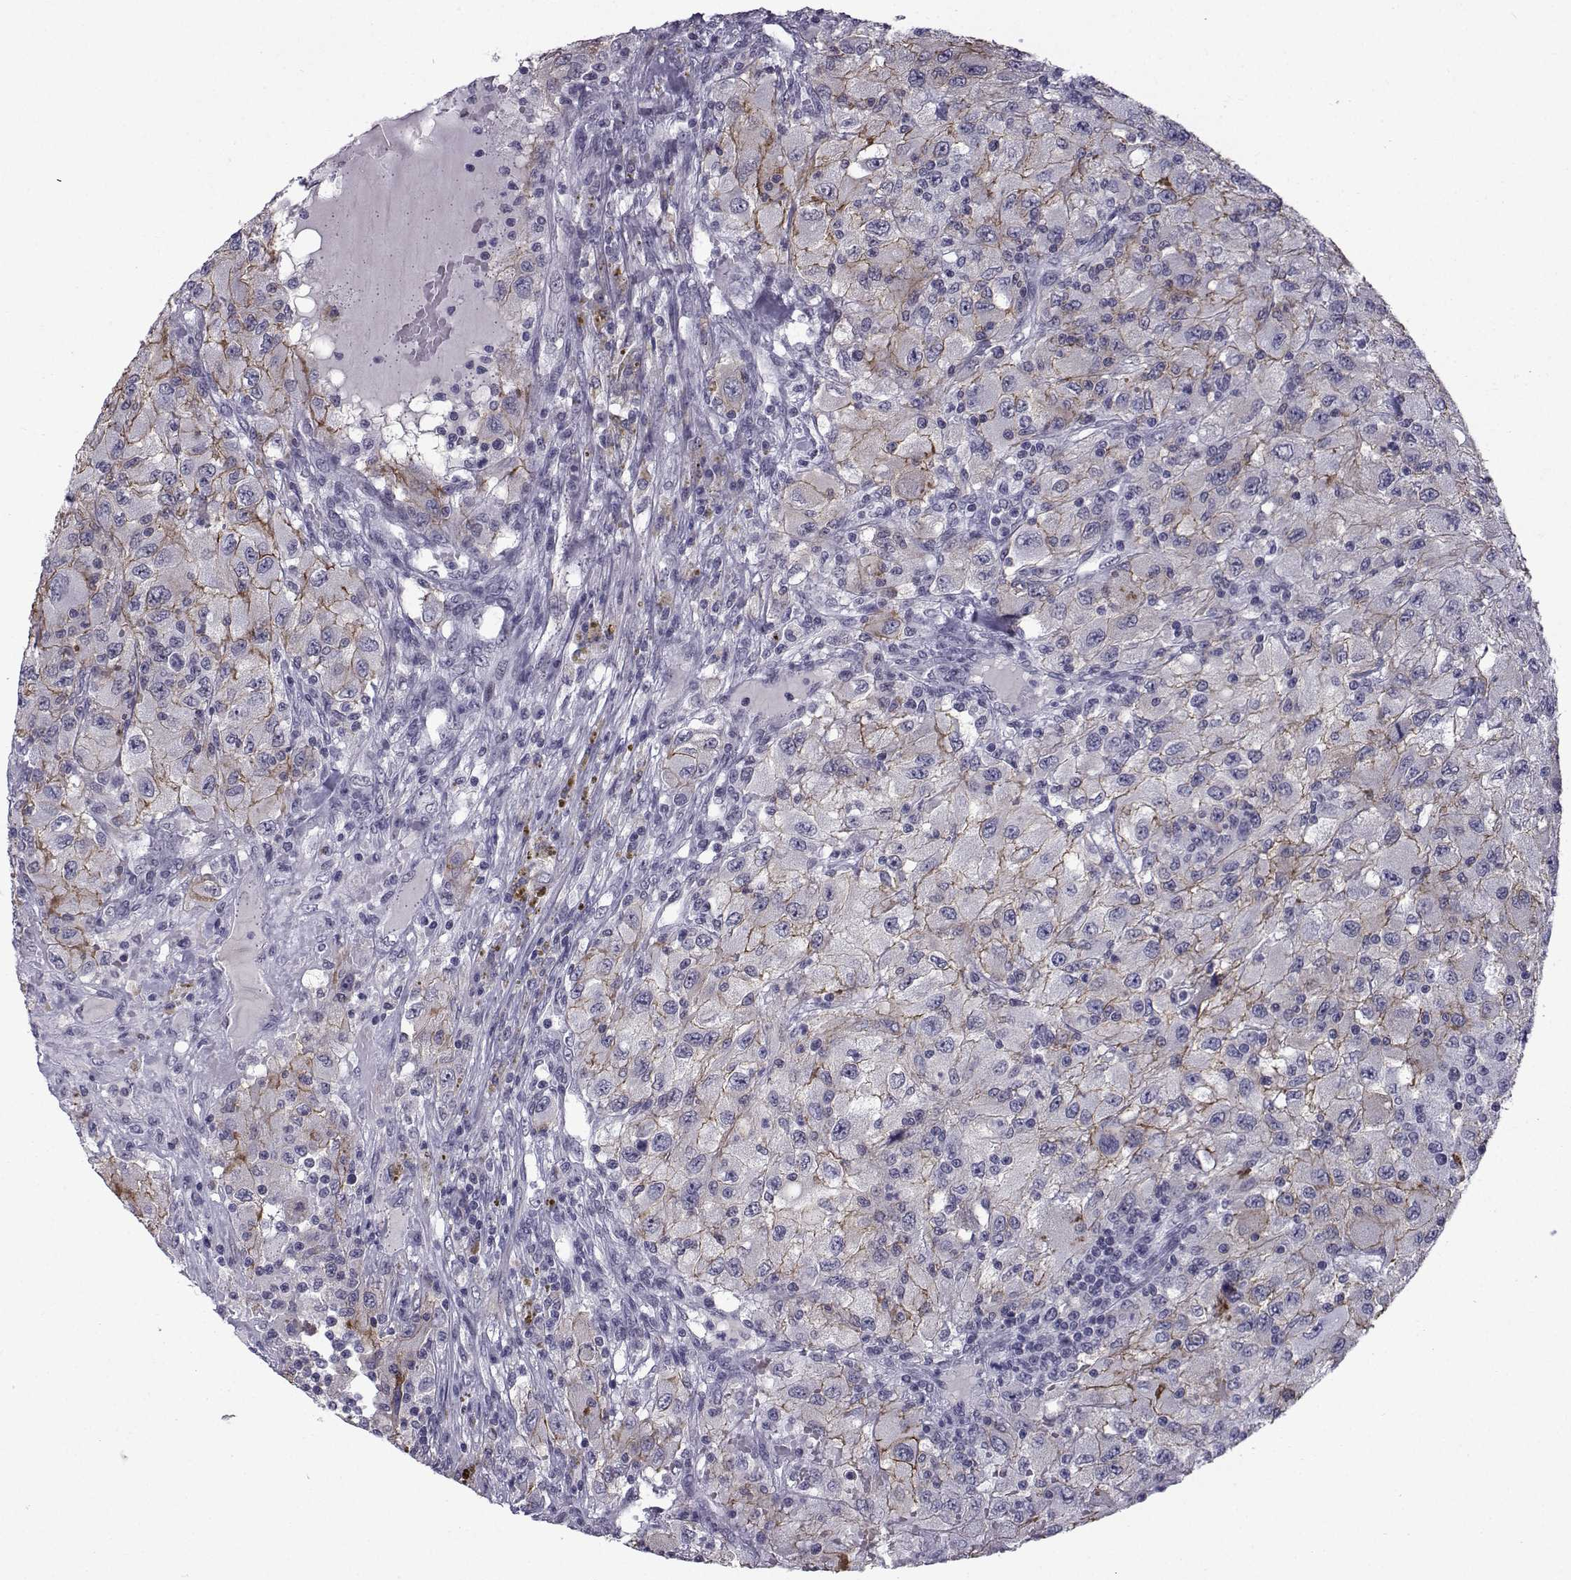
{"staining": {"intensity": "negative", "quantity": "none", "location": "none"}, "tissue": "renal cancer", "cell_type": "Tumor cells", "image_type": "cancer", "snomed": [{"axis": "morphology", "description": "Adenocarcinoma, NOS"}, {"axis": "topography", "description": "Kidney"}], "caption": "This photomicrograph is of adenocarcinoma (renal) stained with IHC to label a protein in brown with the nuclei are counter-stained blue. There is no expression in tumor cells.", "gene": "RBM24", "patient": {"sex": "female", "age": 67}}